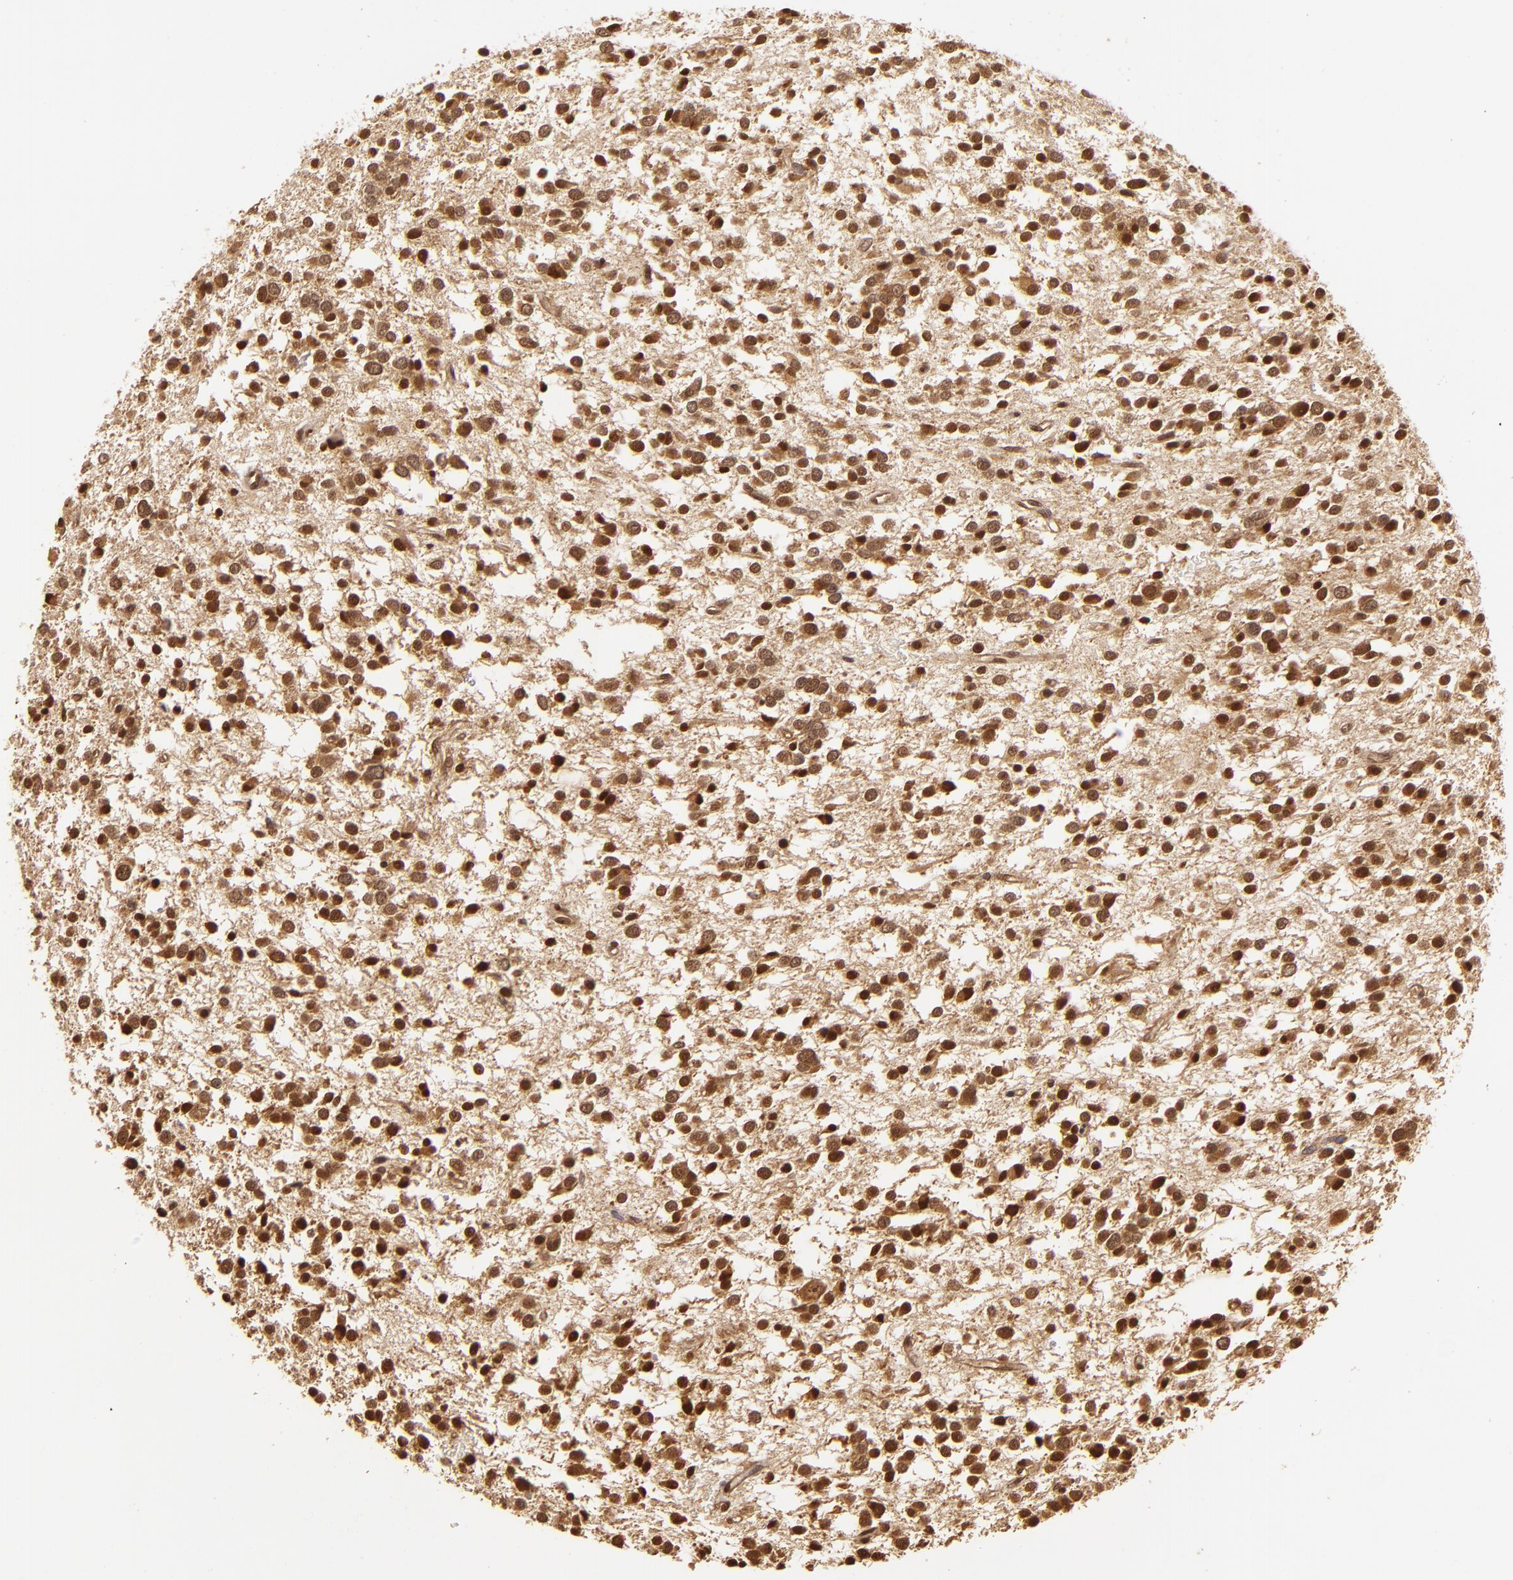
{"staining": {"intensity": "moderate", "quantity": ">75%", "location": "nuclear"}, "tissue": "glioma", "cell_type": "Tumor cells", "image_type": "cancer", "snomed": [{"axis": "morphology", "description": "Glioma, malignant, Low grade"}, {"axis": "topography", "description": "Brain"}], "caption": "Tumor cells exhibit moderate nuclear positivity in about >75% of cells in malignant low-grade glioma.", "gene": "TXNRD2", "patient": {"sex": "female", "age": 36}}